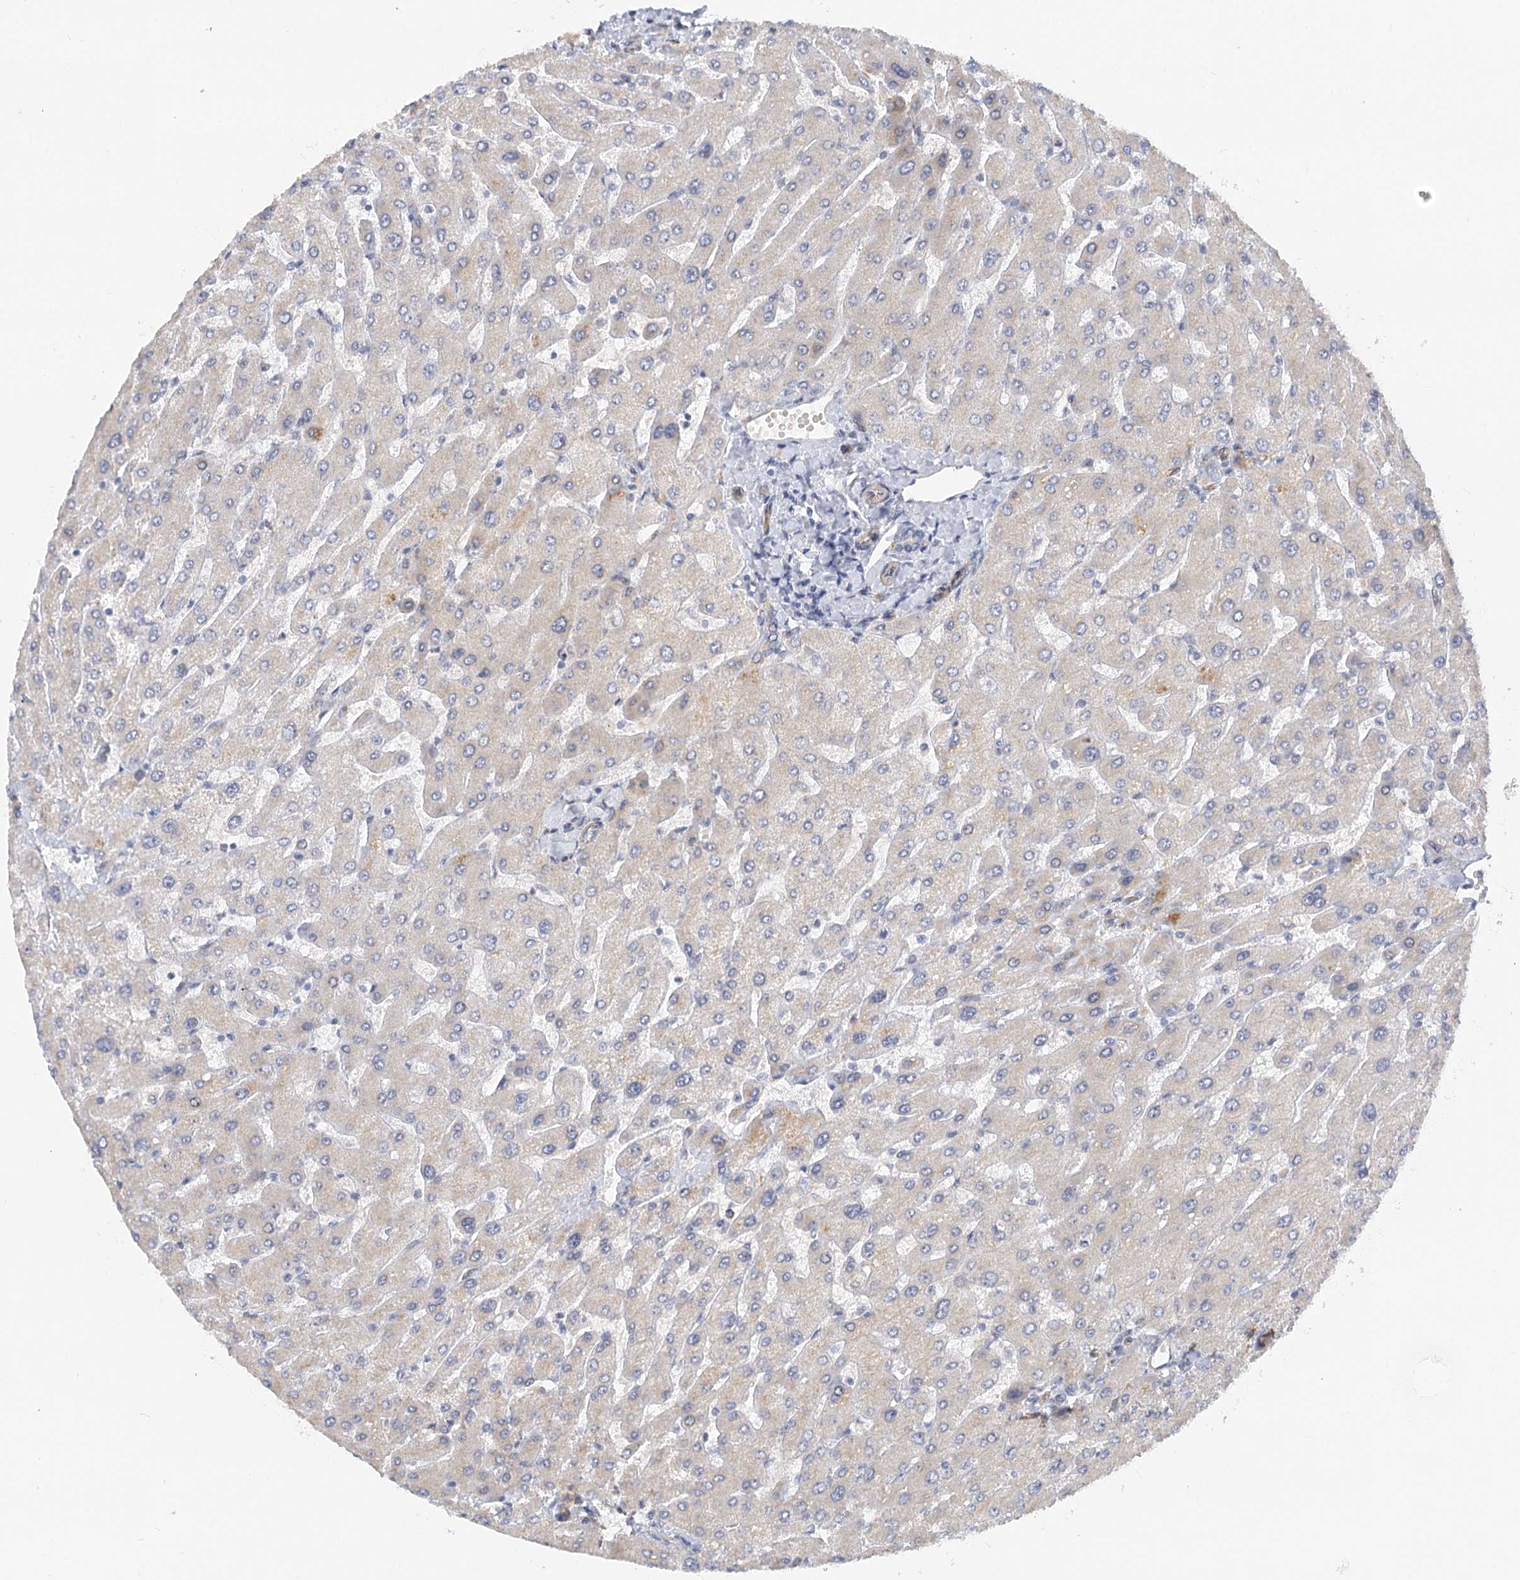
{"staining": {"intensity": "negative", "quantity": "none", "location": "none"}, "tissue": "liver", "cell_type": "Cholangiocytes", "image_type": "normal", "snomed": [{"axis": "morphology", "description": "Normal tissue, NOS"}, {"axis": "topography", "description": "Liver"}], "caption": "Immunohistochemistry (IHC) image of normal liver stained for a protein (brown), which displays no staining in cholangiocytes. The staining is performed using DAB (3,3'-diaminobenzidine) brown chromogen with nuclei counter-stained in using hematoxylin.", "gene": "NELL2", "patient": {"sex": "male", "age": 55}}